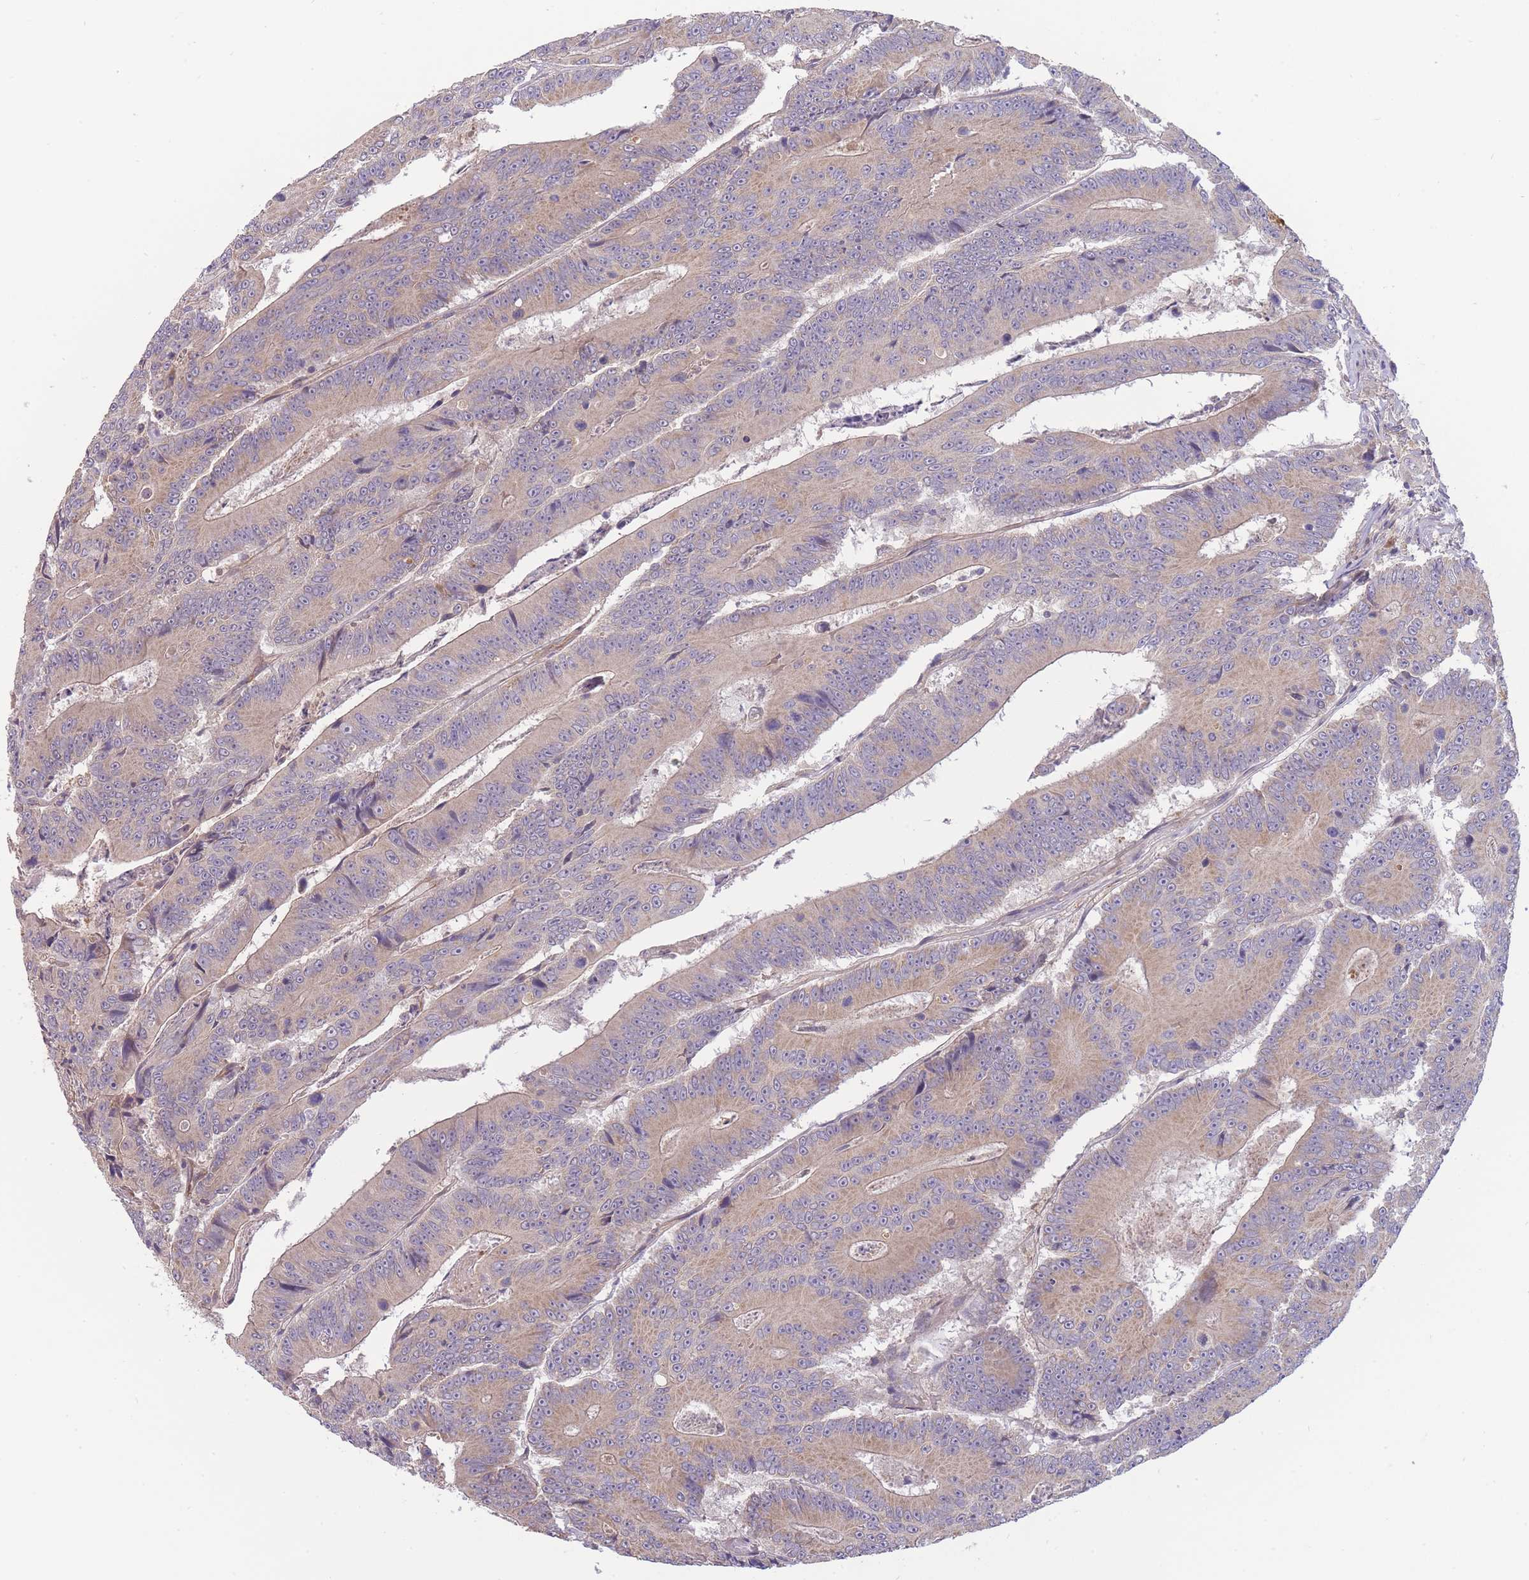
{"staining": {"intensity": "weak", "quantity": ">75%", "location": "cytoplasmic/membranous"}, "tissue": "colorectal cancer", "cell_type": "Tumor cells", "image_type": "cancer", "snomed": [{"axis": "morphology", "description": "Adenocarcinoma, NOS"}, {"axis": "topography", "description": "Colon"}], "caption": "The image exhibits a brown stain indicating the presence of a protein in the cytoplasmic/membranous of tumor cells in adenocarcinoma (colorectal). The staining was performed using DAB (3,3'-diaminobenzidine) to visualize the protein expression in brown, while the nuclei were stained in blue with hematoxylin (Magnification: 20x).", "gene": "NDUFAF5", "patient": {"sex": "male", "age": 83}}